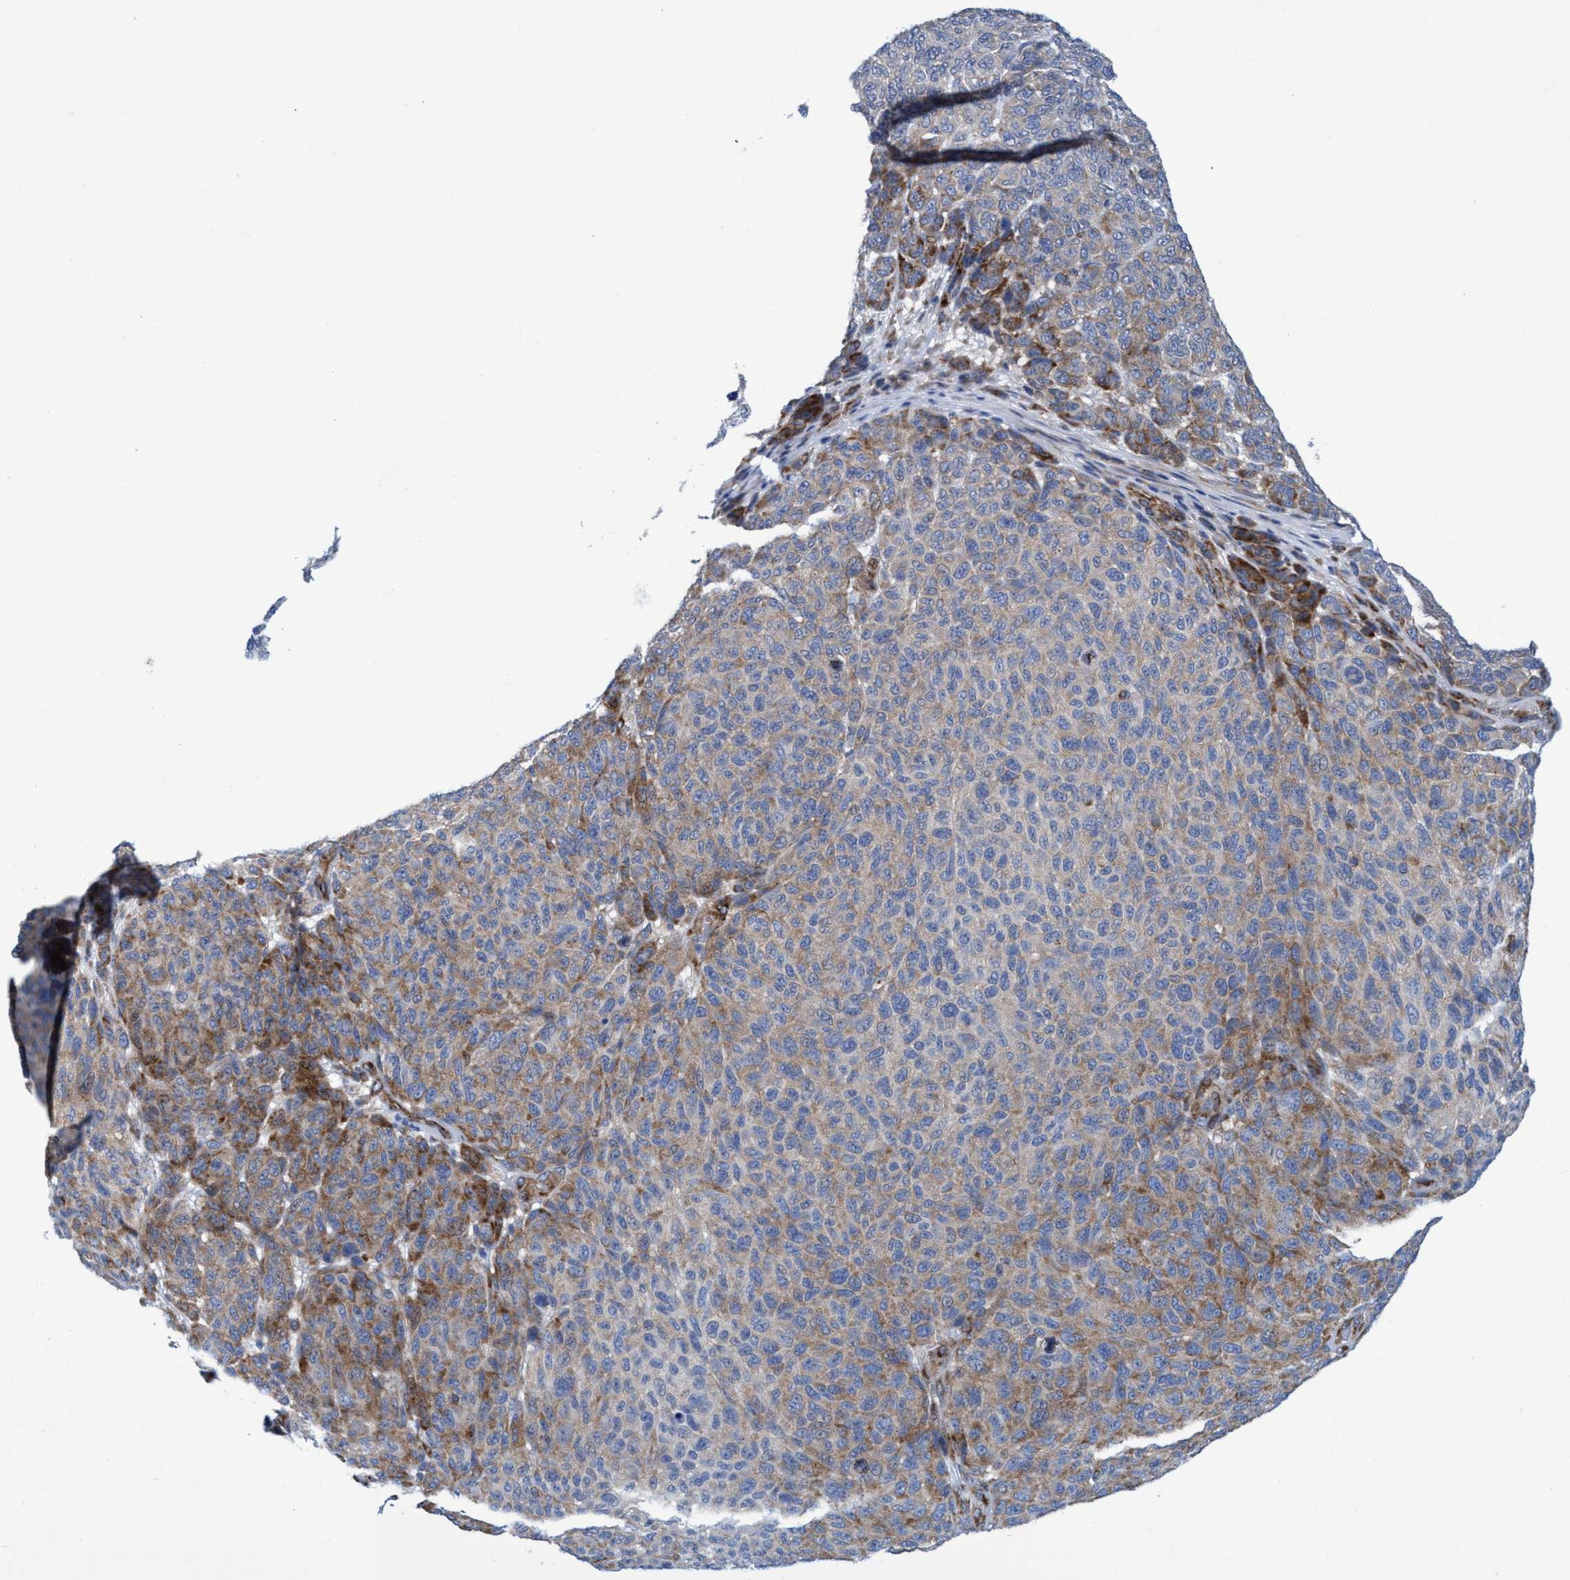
{"staining": {"intensity": "moderate", "quantity": ">75%", "location": "cytoplasmic/membranous"}, "tissue": "melanoma", "cell_type": "Tumor cells", "image_type": "cancer", "snomed": [{"axis": "morphology", "description": "Malignant melanoma, NOS"}, {"axis": "topography", "description": "Skin"}], "caption": "Tumor cells demonstrate medium levels of moderate cytoplasmic/membranous expression in about >75% of cells in malignant melanoma. The staining was performed using DAB (3,3'-diaminobenzidine), with brown indicating positive protein expression. Nuclei are stained blue with hematoxylin.", "gene": "R3HCC1", "patient": {"sex": "male", "age": 59}}